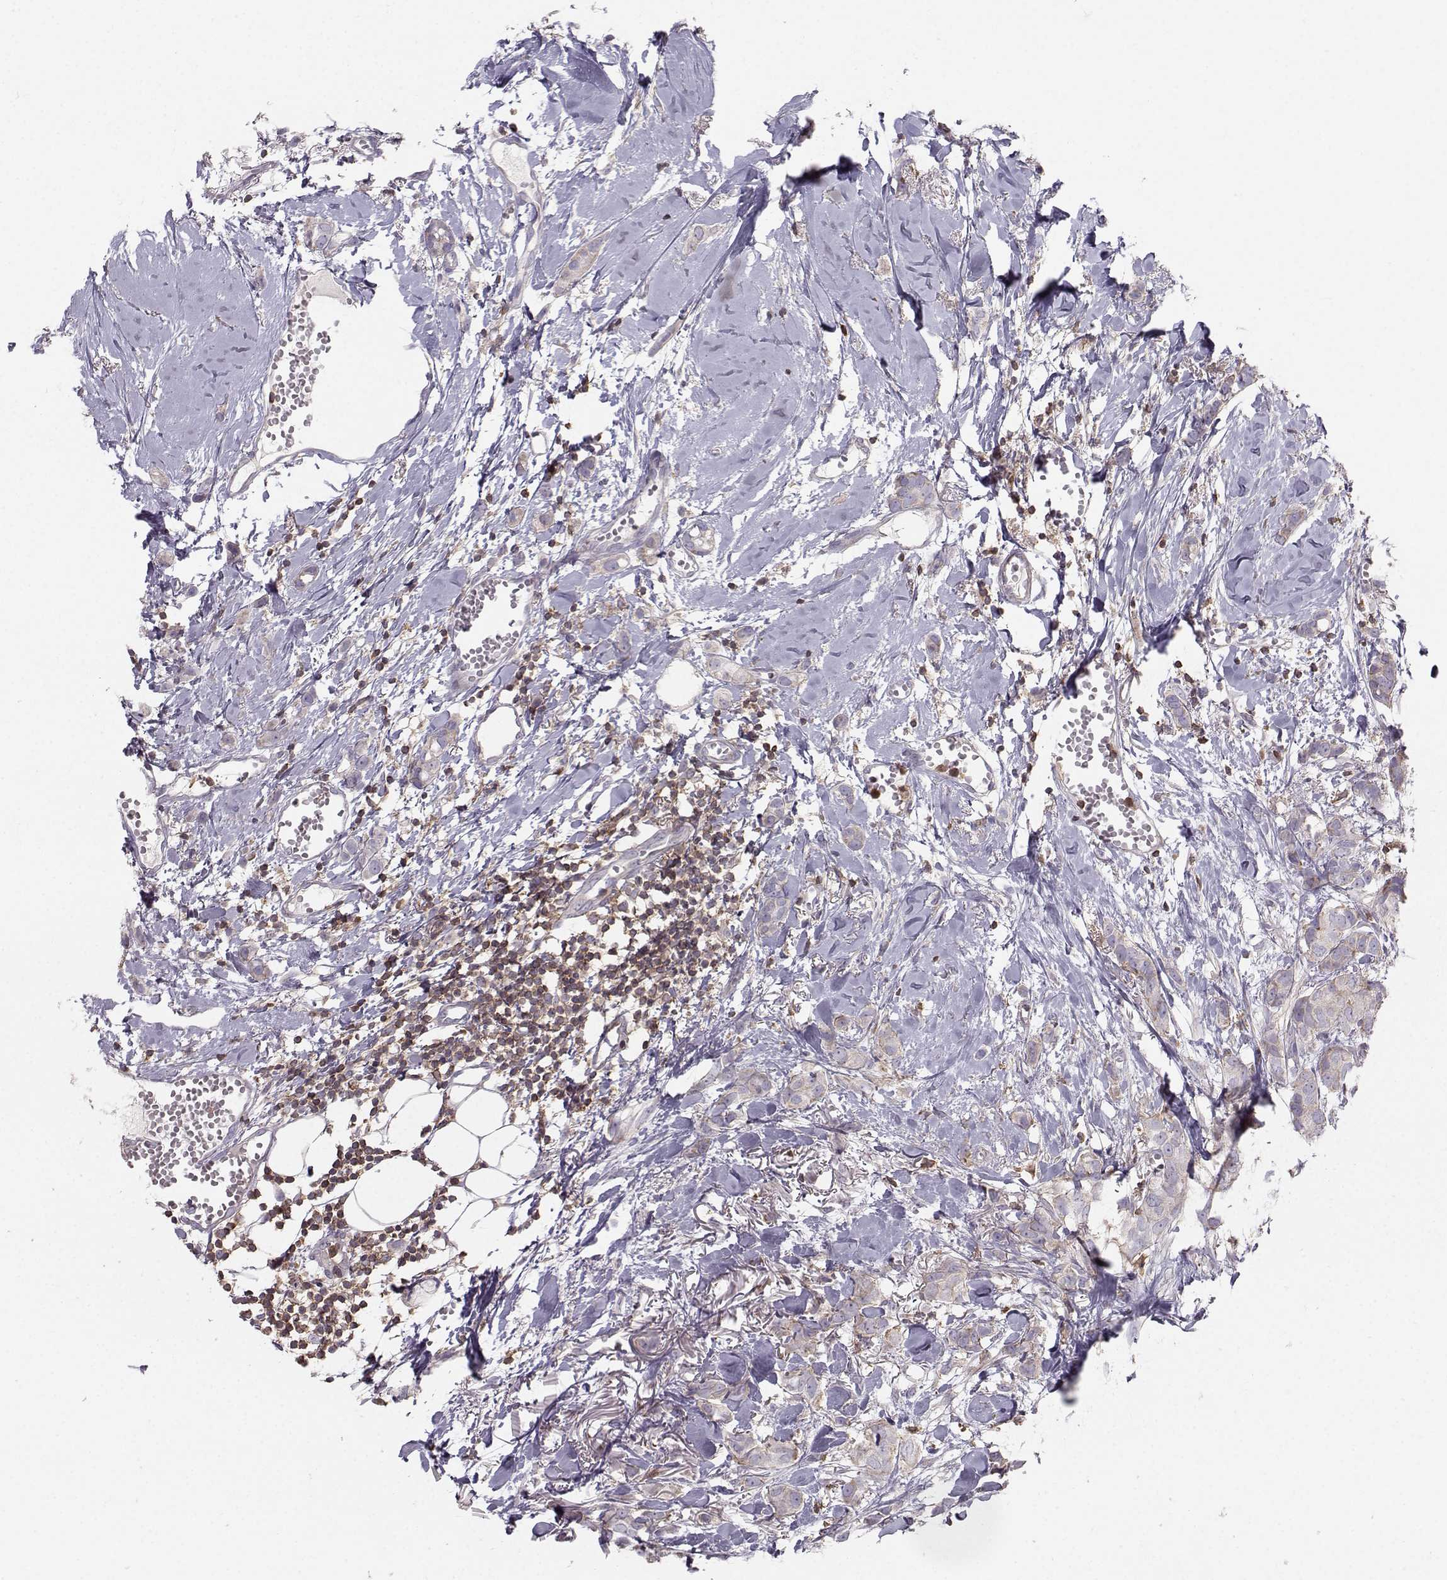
{"staining": {"intensity": "weak", "quantity": "<25%", "location": "cytoplasmic/membranous"}, "tissue": "breast cancer", "cell_type": "Tumor cells", "image_type": "cancer", "snomed": [{"axis": "morphology", "description": "Duct carcinoma"}, {"axis": "topography", "description": "Breast"}], "caption": "Breast cancer was stained to show a protein in brown. There is no significant positivity in tumor cells.", "gene": "ZBTB32", "patient": {"sex": "female", "age": 85}}